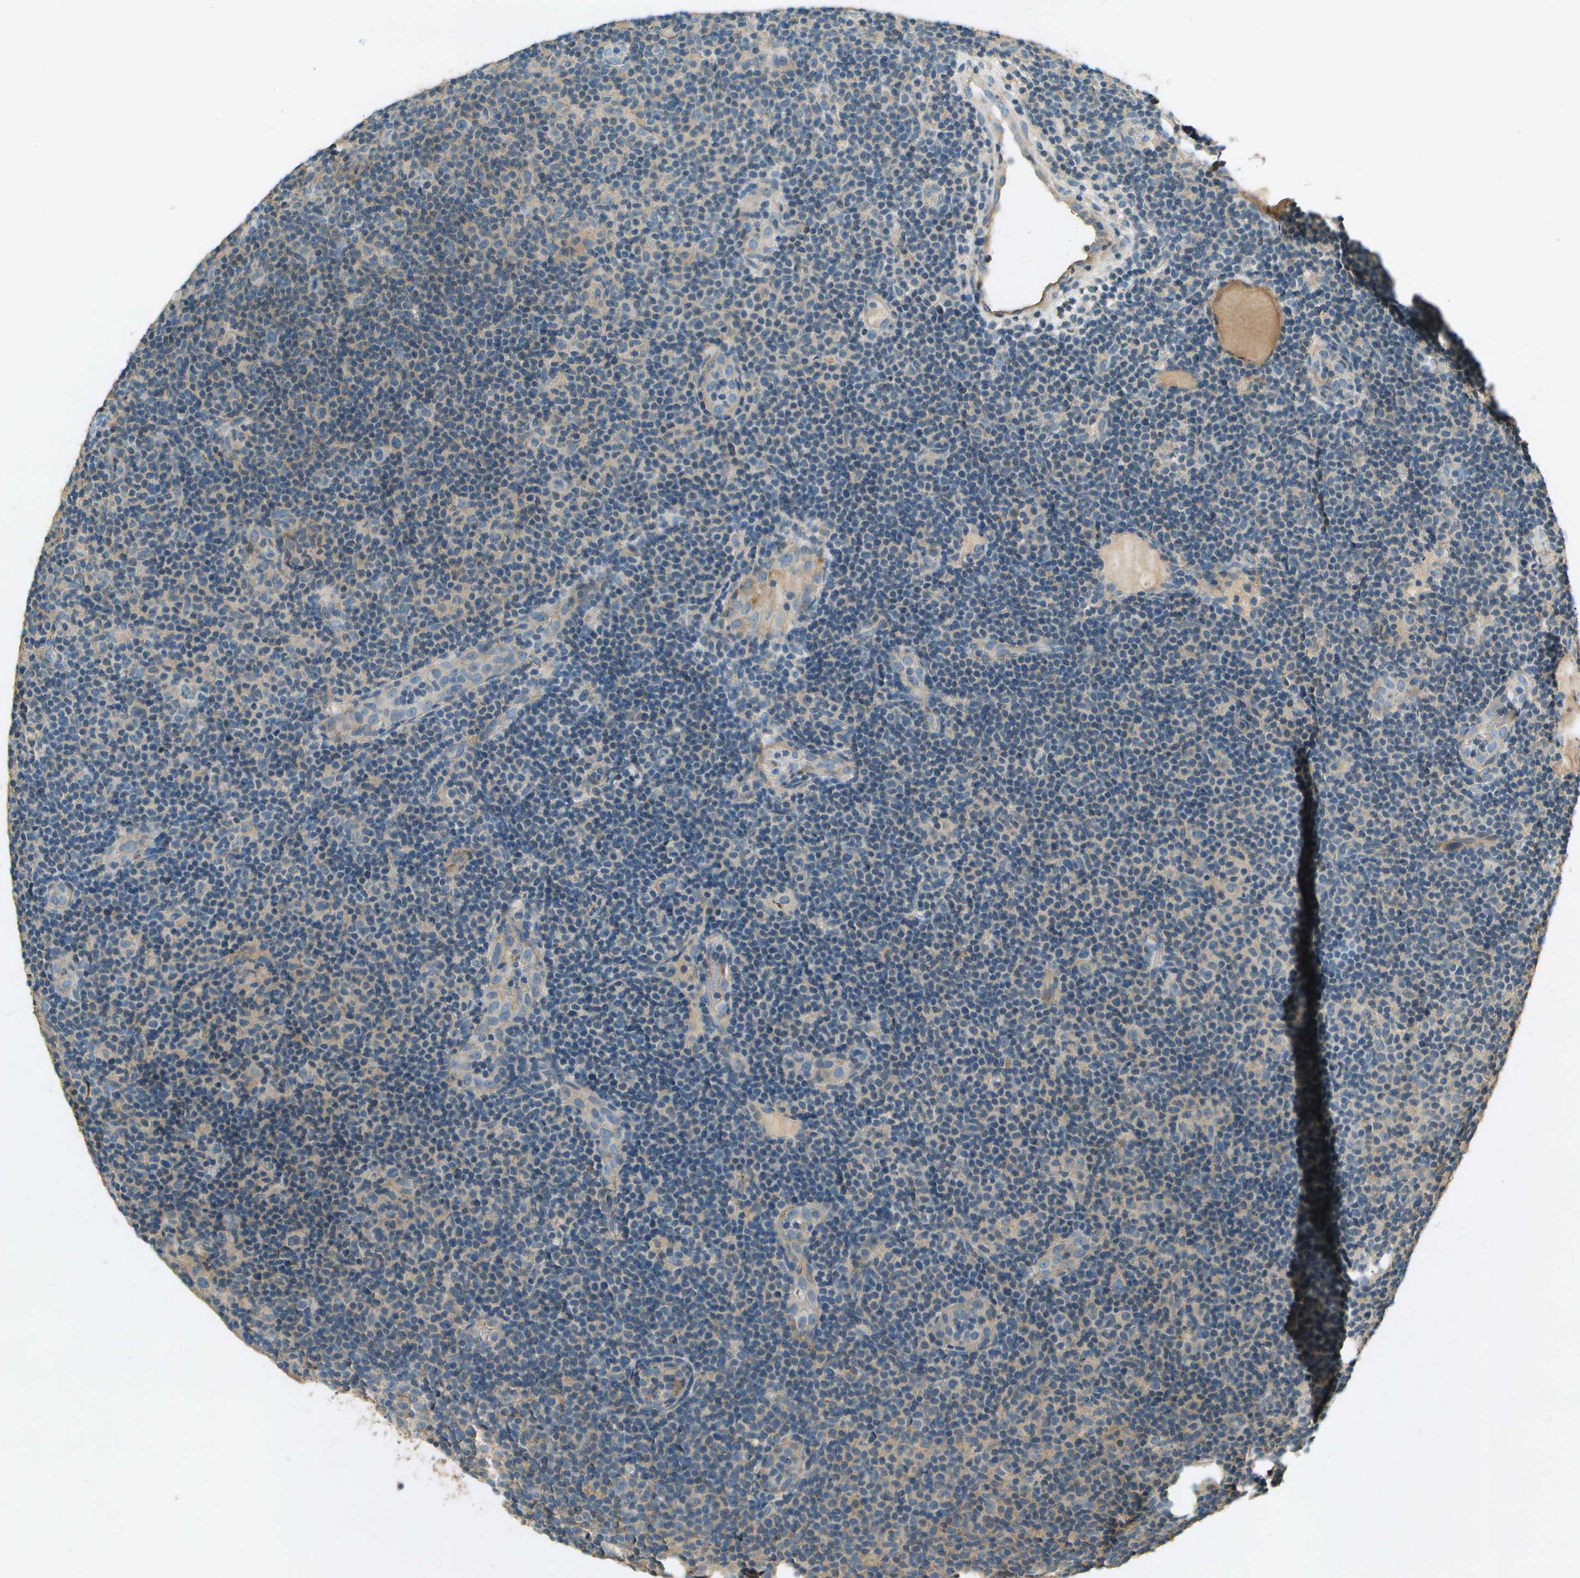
{"staining": {"intensity": "negative", "quantity": "none", "location": "none"}, "tissue": "lymphoma", "cell_type": "Tumor cells", "image_type": "cancer", "snomed": [{"axis": "morphology", "description": "Malignant lymphoma, non-Hodgkin's type, Low grade"}, {"axis": "topography", "description": "Lymph node"}], "caption": "IHC of lymphoma shows no expression in tumor cells.", "gene": "NUDT4", "patient": {"sex": "male", "age": 83}}